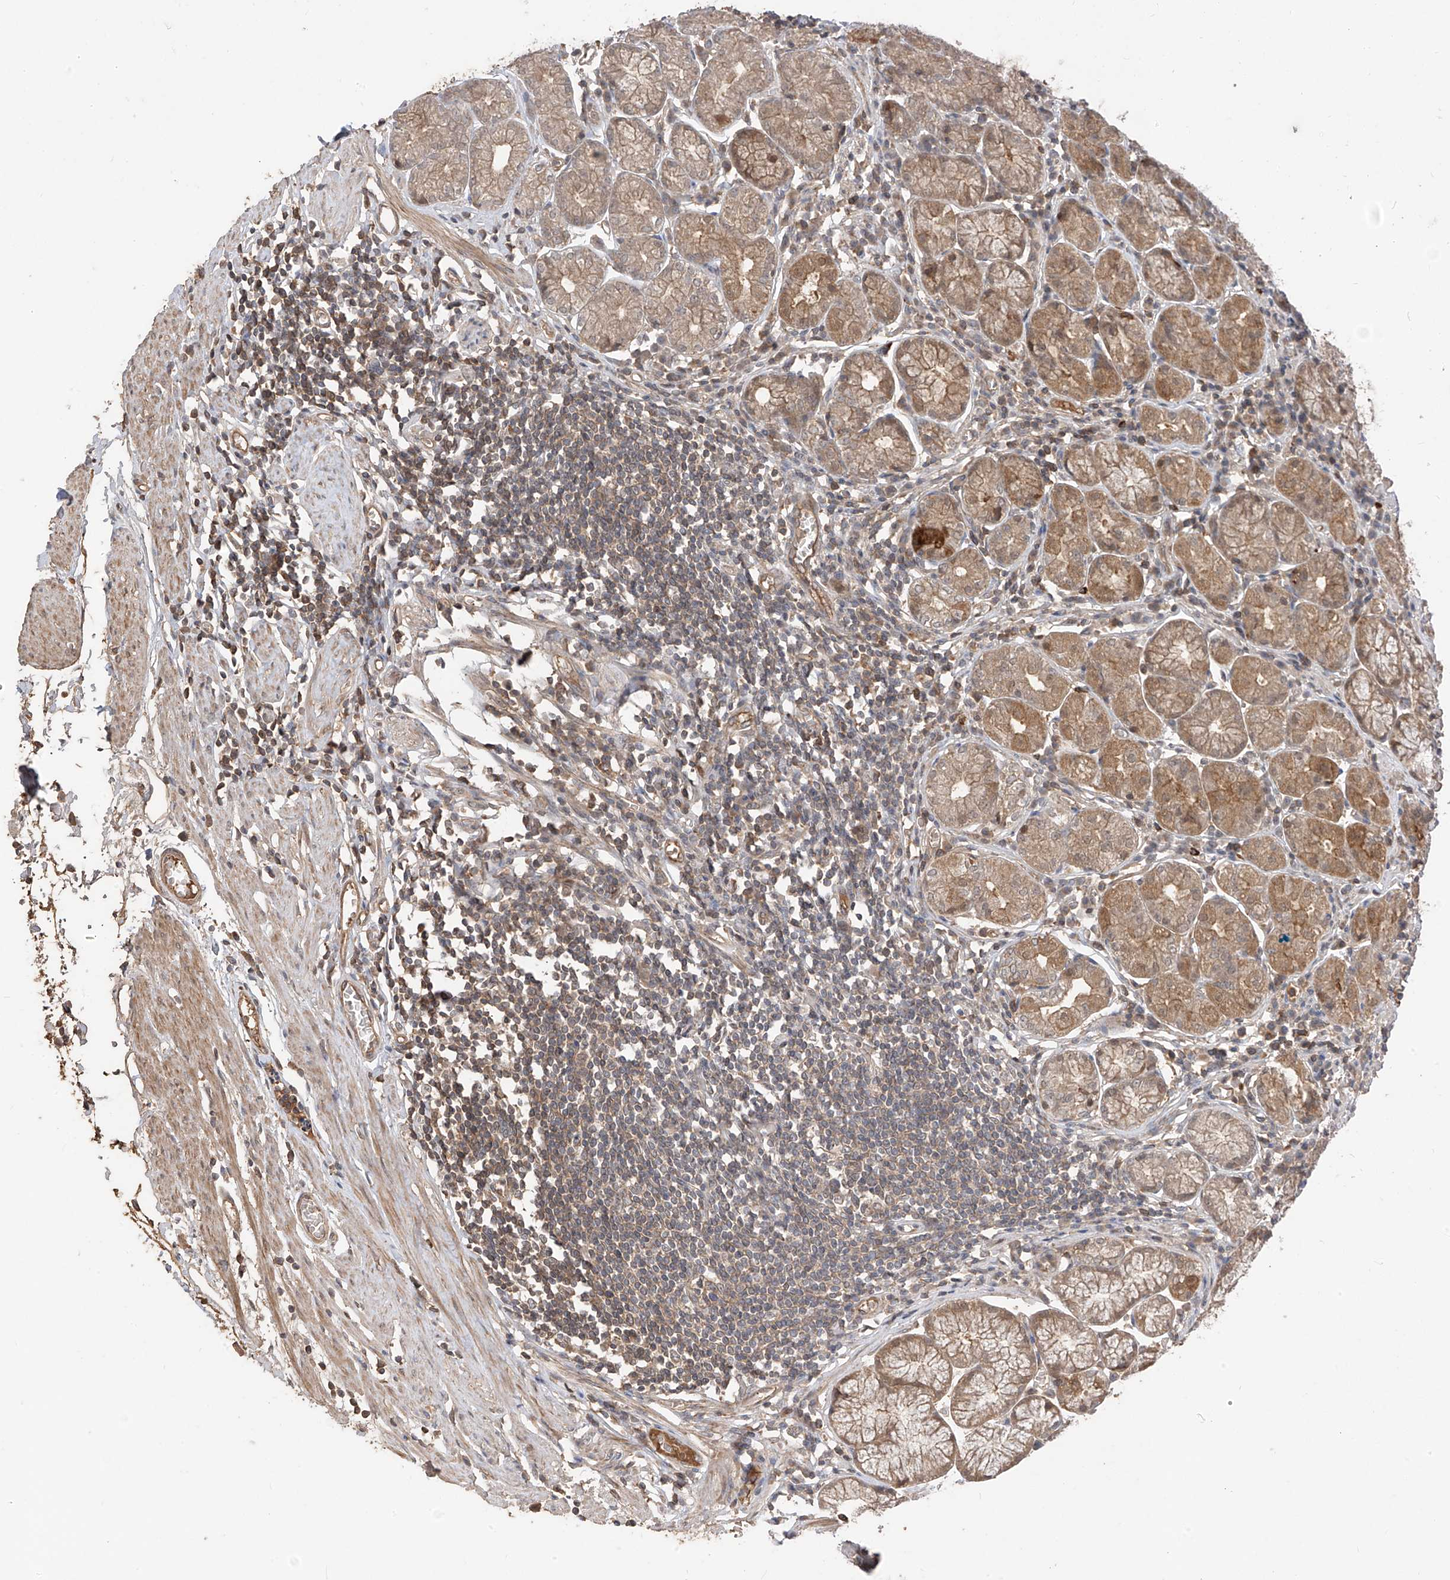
{"staining": {"intensity": "moderate", "quantity": ">75%", "location": "cytoplasmic/membranous"}, "tissue": "stomach", "cell_type": "Glandular cells", "image_type": "normal", "snomed": [{"axis": "morphology", "description": "Normal tissue, NOS"}, {"axis": "topography", "description": "Stomach"}], "caption": "Stomach stained with immunohistochemistry displays moderate cytoplasmic/membranous expression in about >75% of glandular cells.", "gene": "CACNA2D4", "patient": {"sex": "male", "age": 55}}